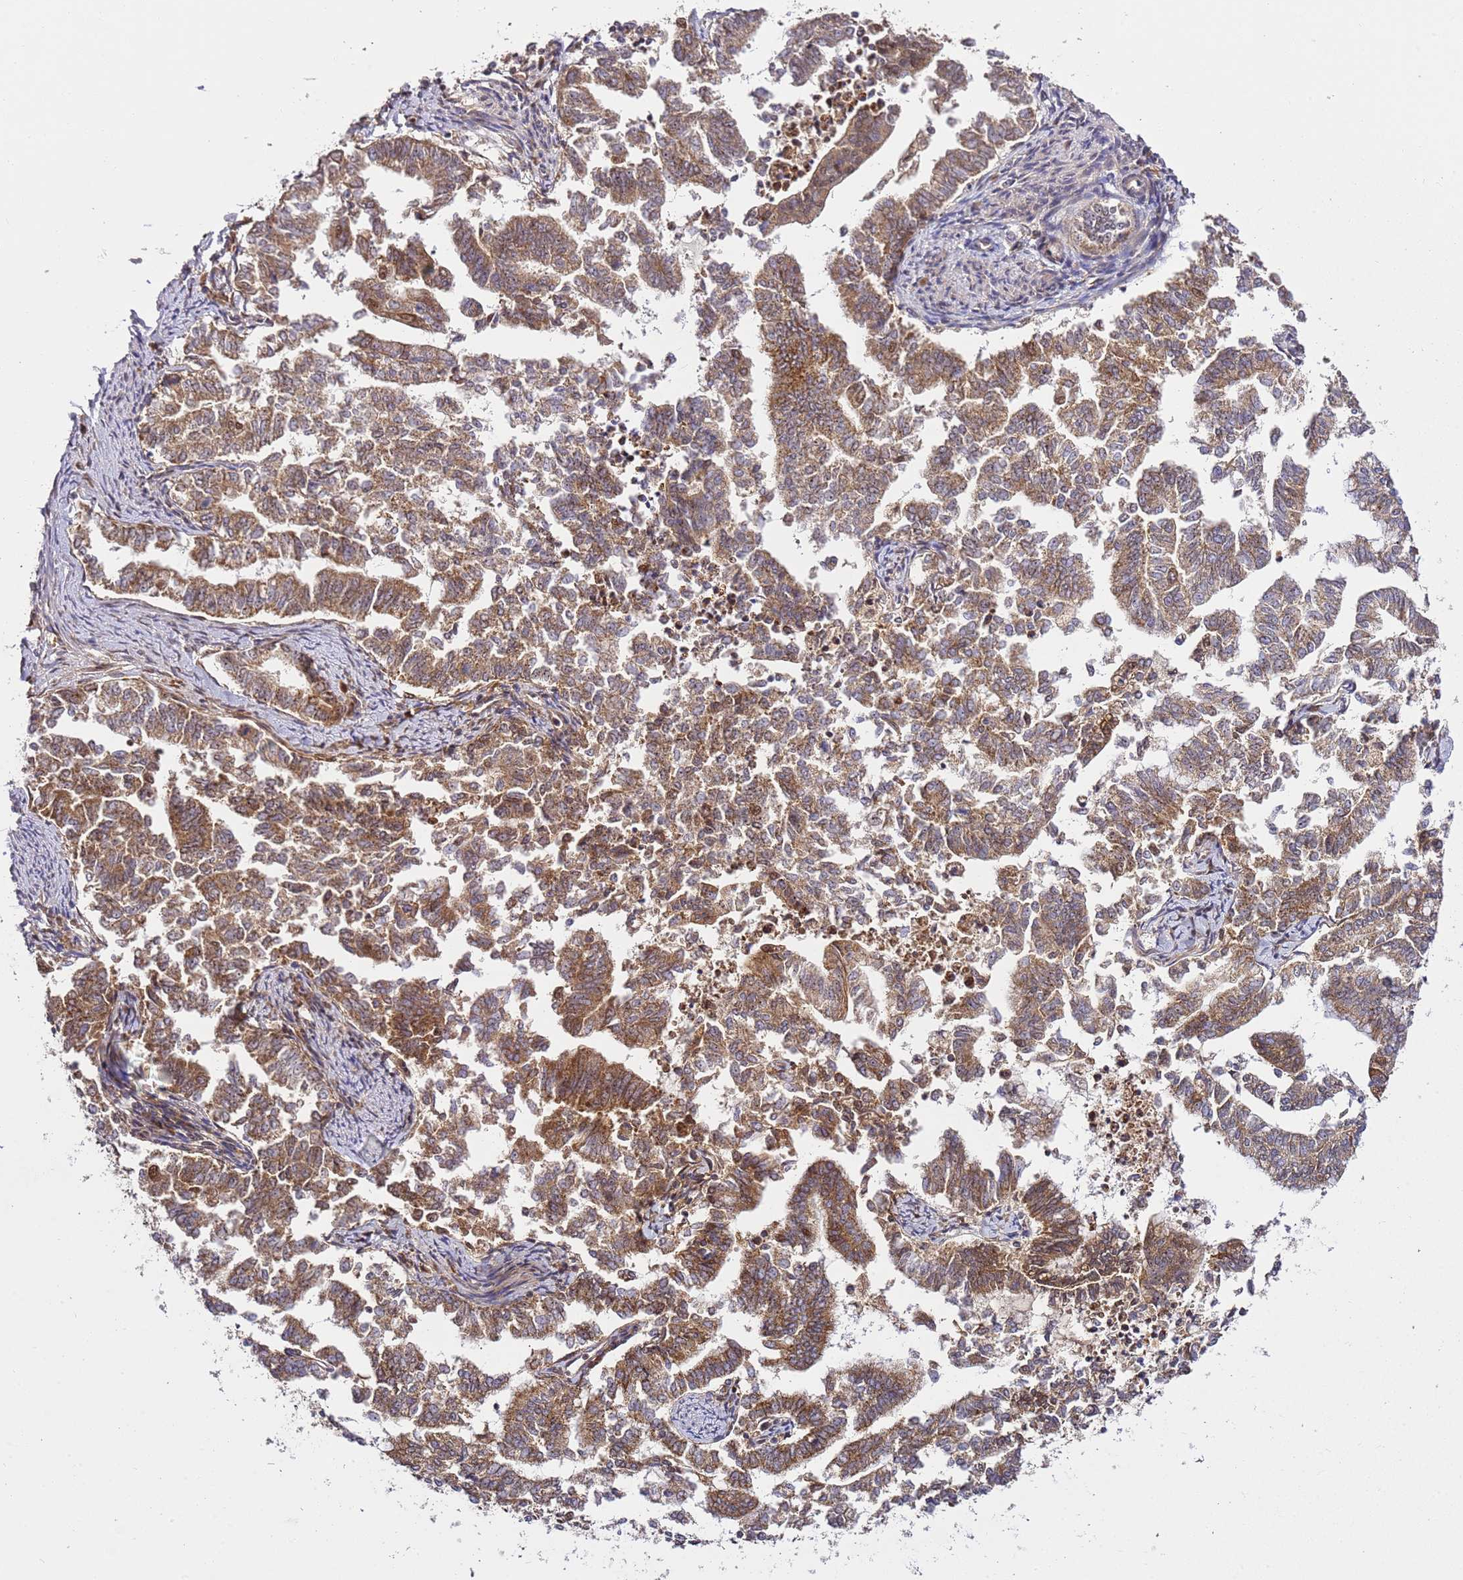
{"staining": {"intensity": "moderate", "quantity": ">75%", "location": "cytoplasmic/membranous"}, "tissue": "endometrial cancer", "cell_type": "Tumor cells", "image_type": "cancer", "snomed": [{"axis": "morphology", "description": "Adenocarcinoma, NOS"}, {"axis": "topography", "description": "Endometrium"}], "caption": "Immunohistochemical staining of adenocarcinoma (endometrial) shows medium levels of moderate cytoplasmic/membranous protein staining in about >75% of tumor cells.", "gene": "RASA3", "patient": {"sex": "female", "age": 79}}